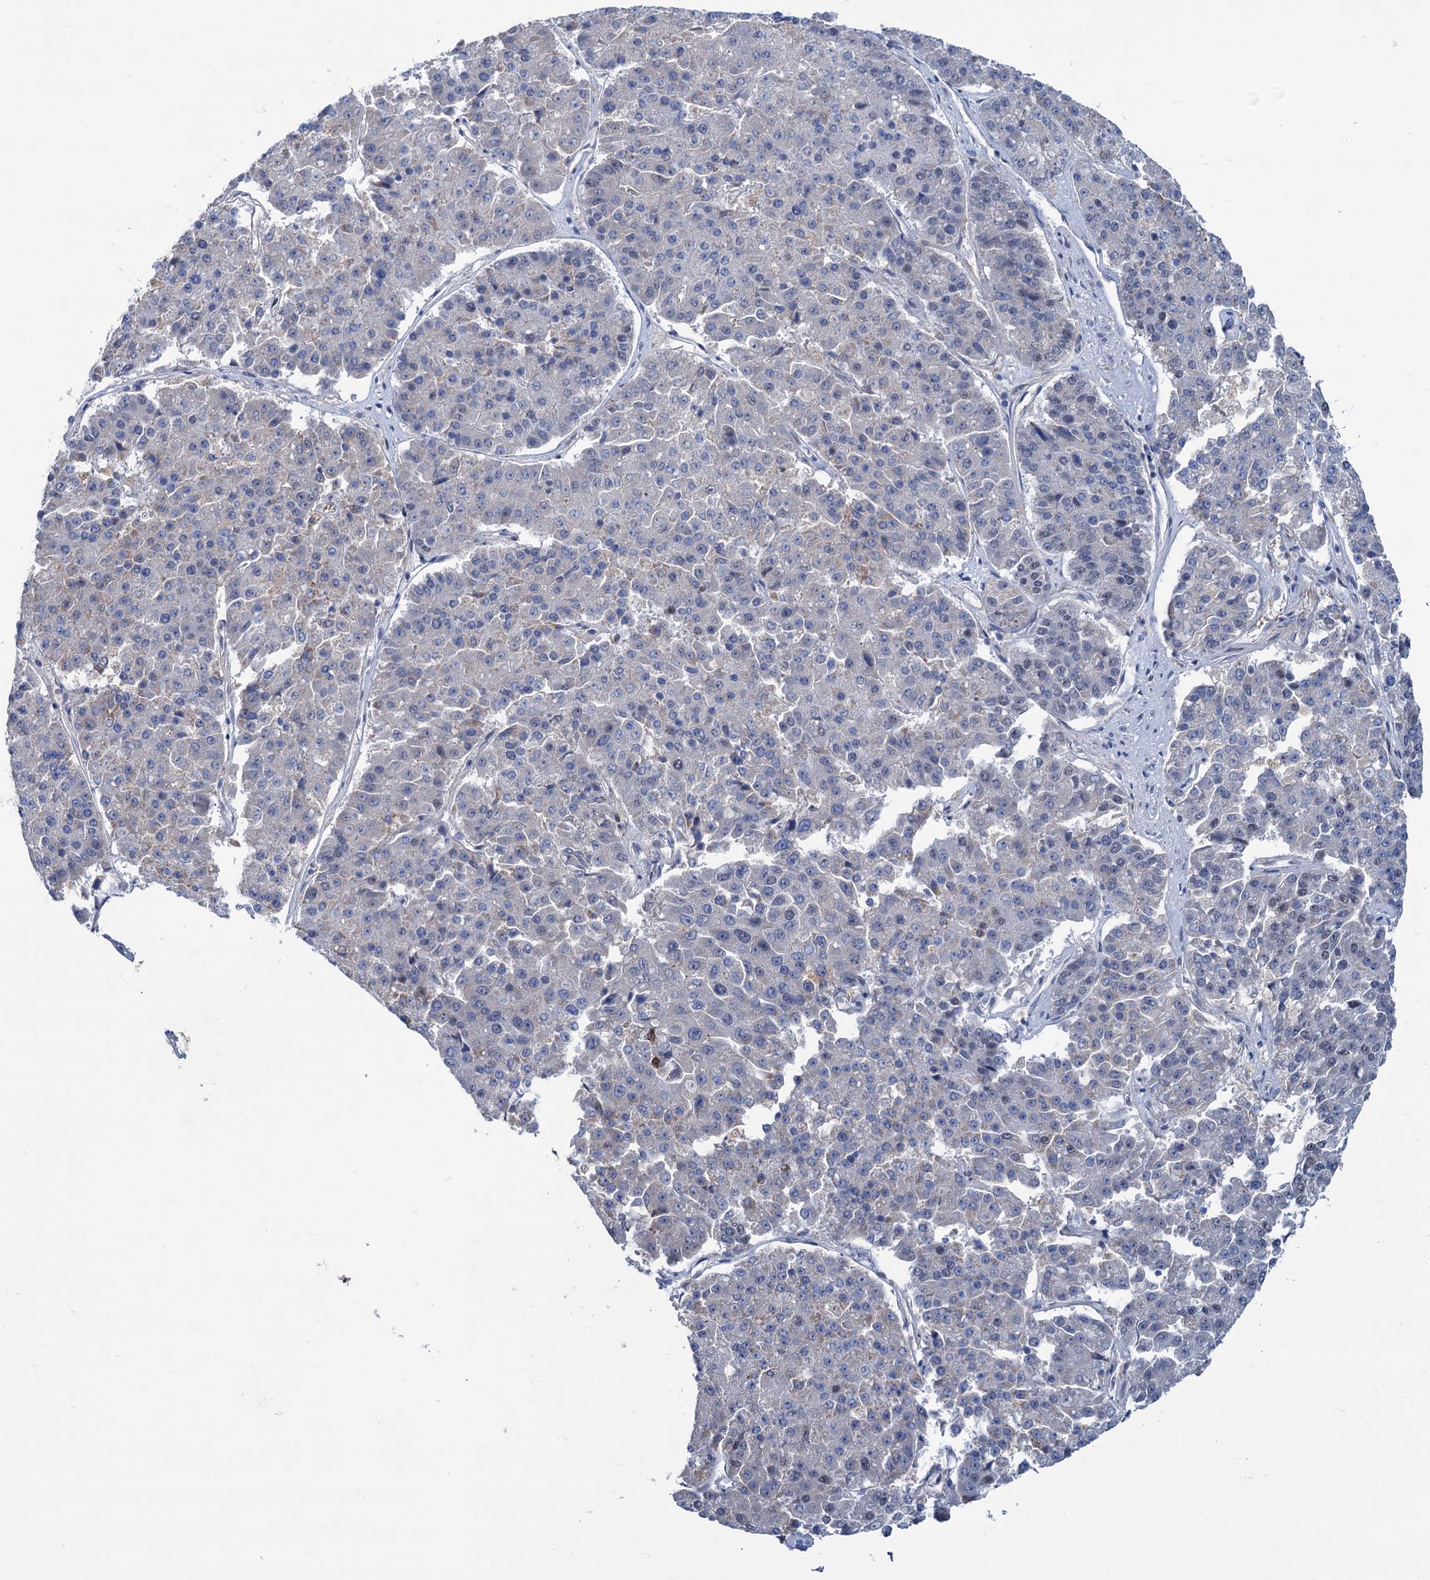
{"staining": {"intensity": "negative", "quantity": "none", "location": "none"}, "tissue": "pancreatic cancer", "cell_type": "Tumor cells", "image_type": "cancer", "snomed": [{"axis": "morphology", "description": "Adenocarcinoma, NOS"}, {"axis": "topography", "description": "Pancreas"}], "caption": "A photomicrograph of human adenocarcinoma (pancreatic) is negative for staining in tumor cells.", "gene": "LPIN1", "patient": {"sex": "male", "age": 50}}